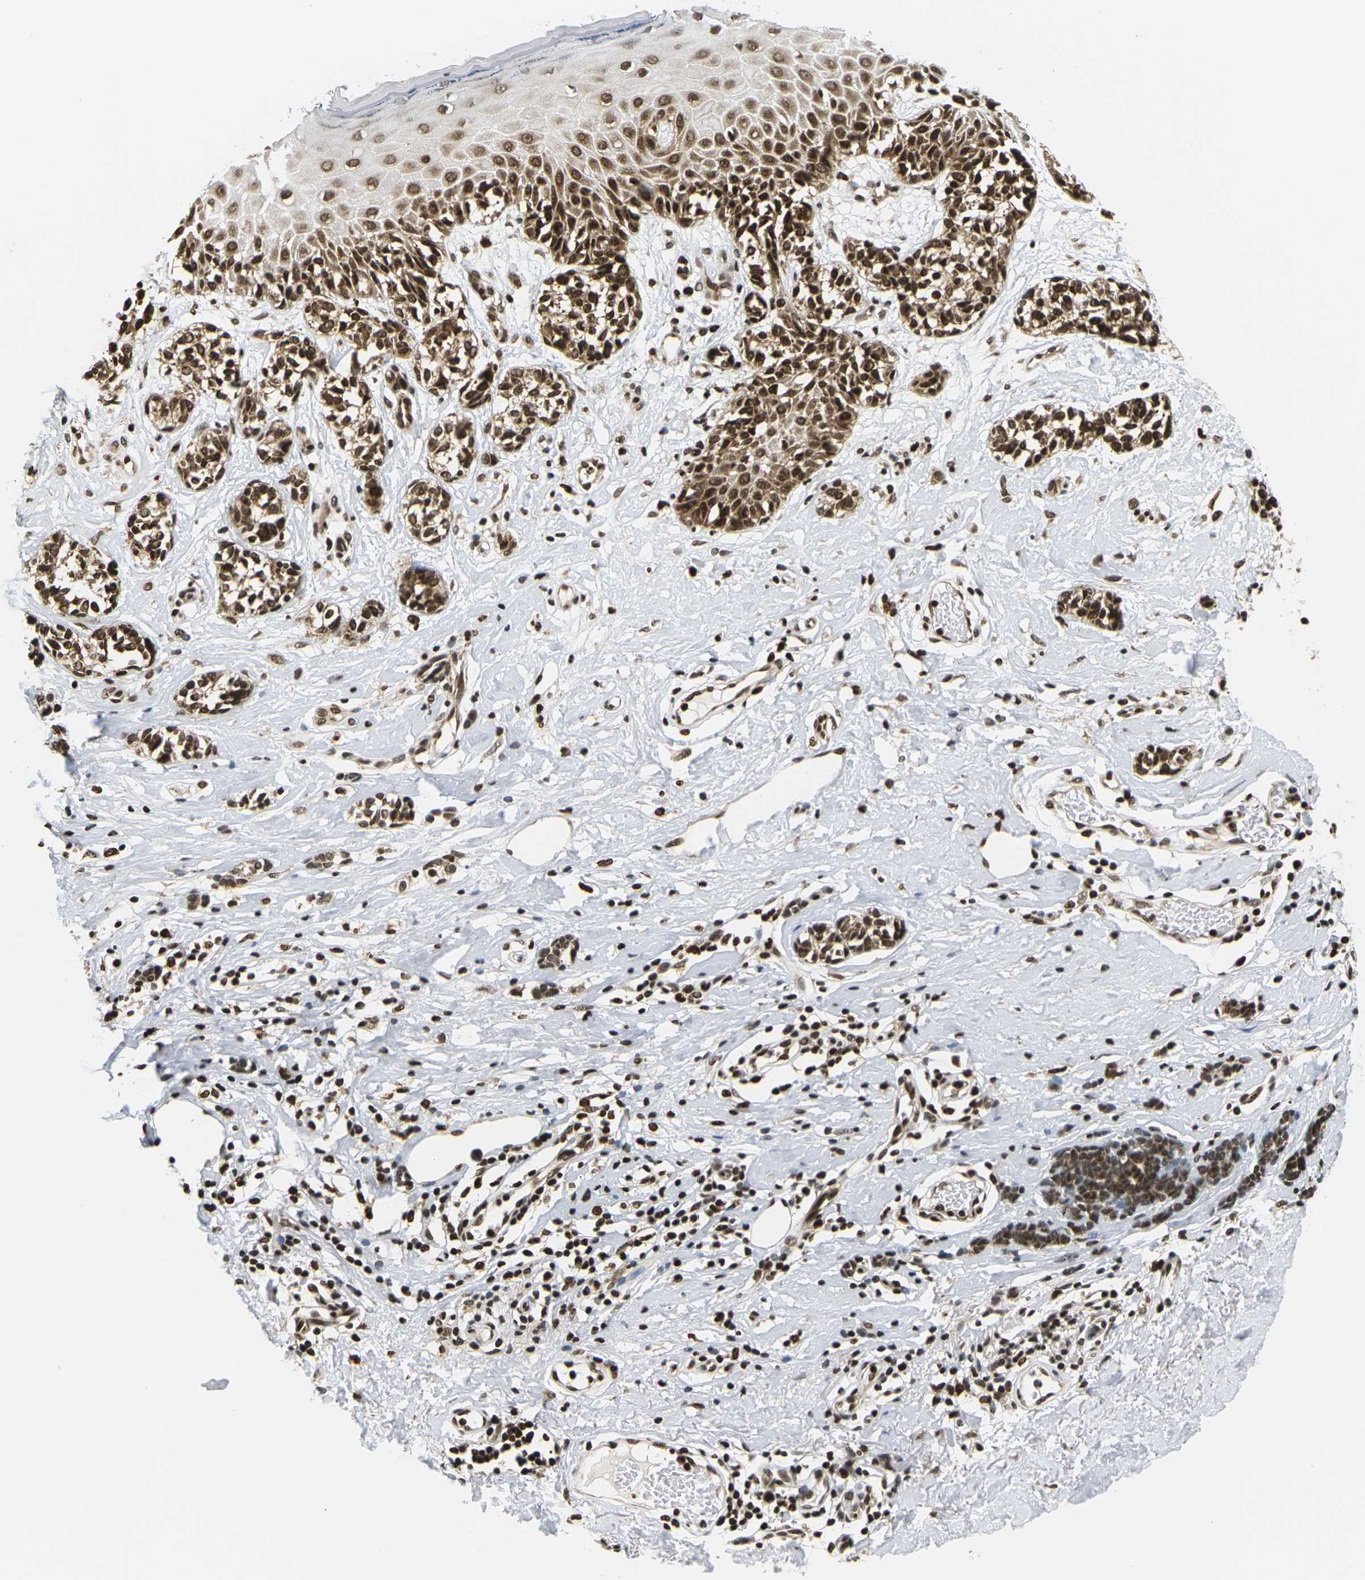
{"staining": {"intensity": "strong", "quantity": ">75%", "location": "cytoplasmic/membranous,nuclear"}, "tissue": "melanoma", "cell_type": "Tumor cells", "image_type": "cancer", "snomed": [{"axis": "morphology", "description": "Malignant melanoma, NOS"}, {"axis": "topography", "description": "Skin"}], "caption": "Melanoma stained for a protein (brown) shows strong cytoplasmic/membranous and nuclear positive staining in about >75% of tumor cells.", "gene": "CELF1", "patient": {"sex": "male", "age": 64}}